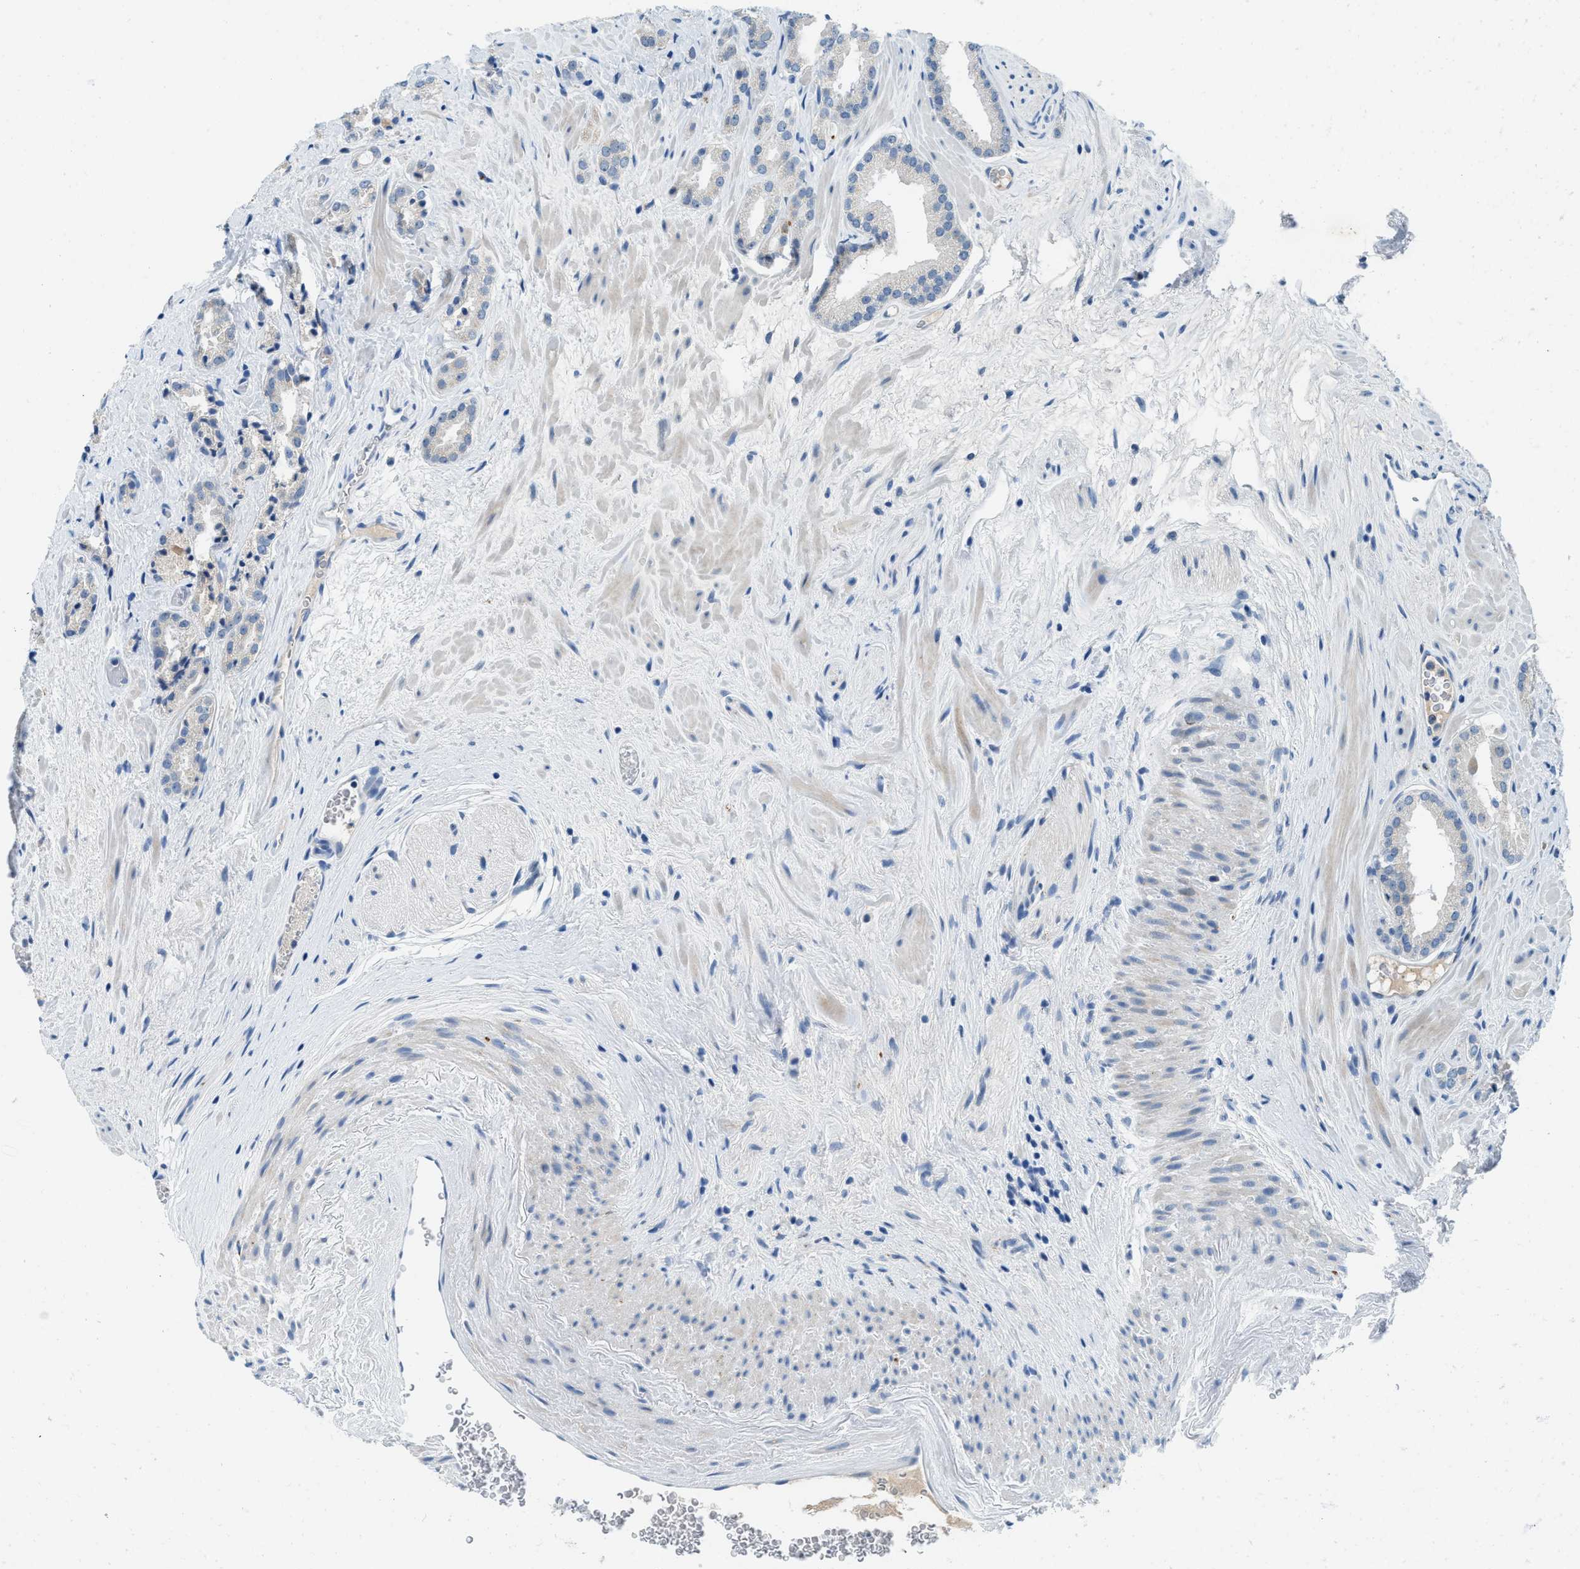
{"staining": {"intensity": "negative", "quantity": "none", "location": "none"}, "tissue": "prostate cancer", "cell_type": "Tumor cells", "image_type": "cancer", "snomed": [{"axis": "morphology", "description": "Adenocarcinoma, High grade"}, {"axis": "topography", "description": "Prostate"}], "caption": "Immunohistochemistry micrograph of neoplastic tissue: human prostate cancer (adenocarcinoma (high-grade)) stained with DAB (3,3'-diaminobenzidine) demonstrates no significant protein positivity in tumor cells.", "gene": "TSPAN3", "patient": {"sex": "male", "age": 64}}